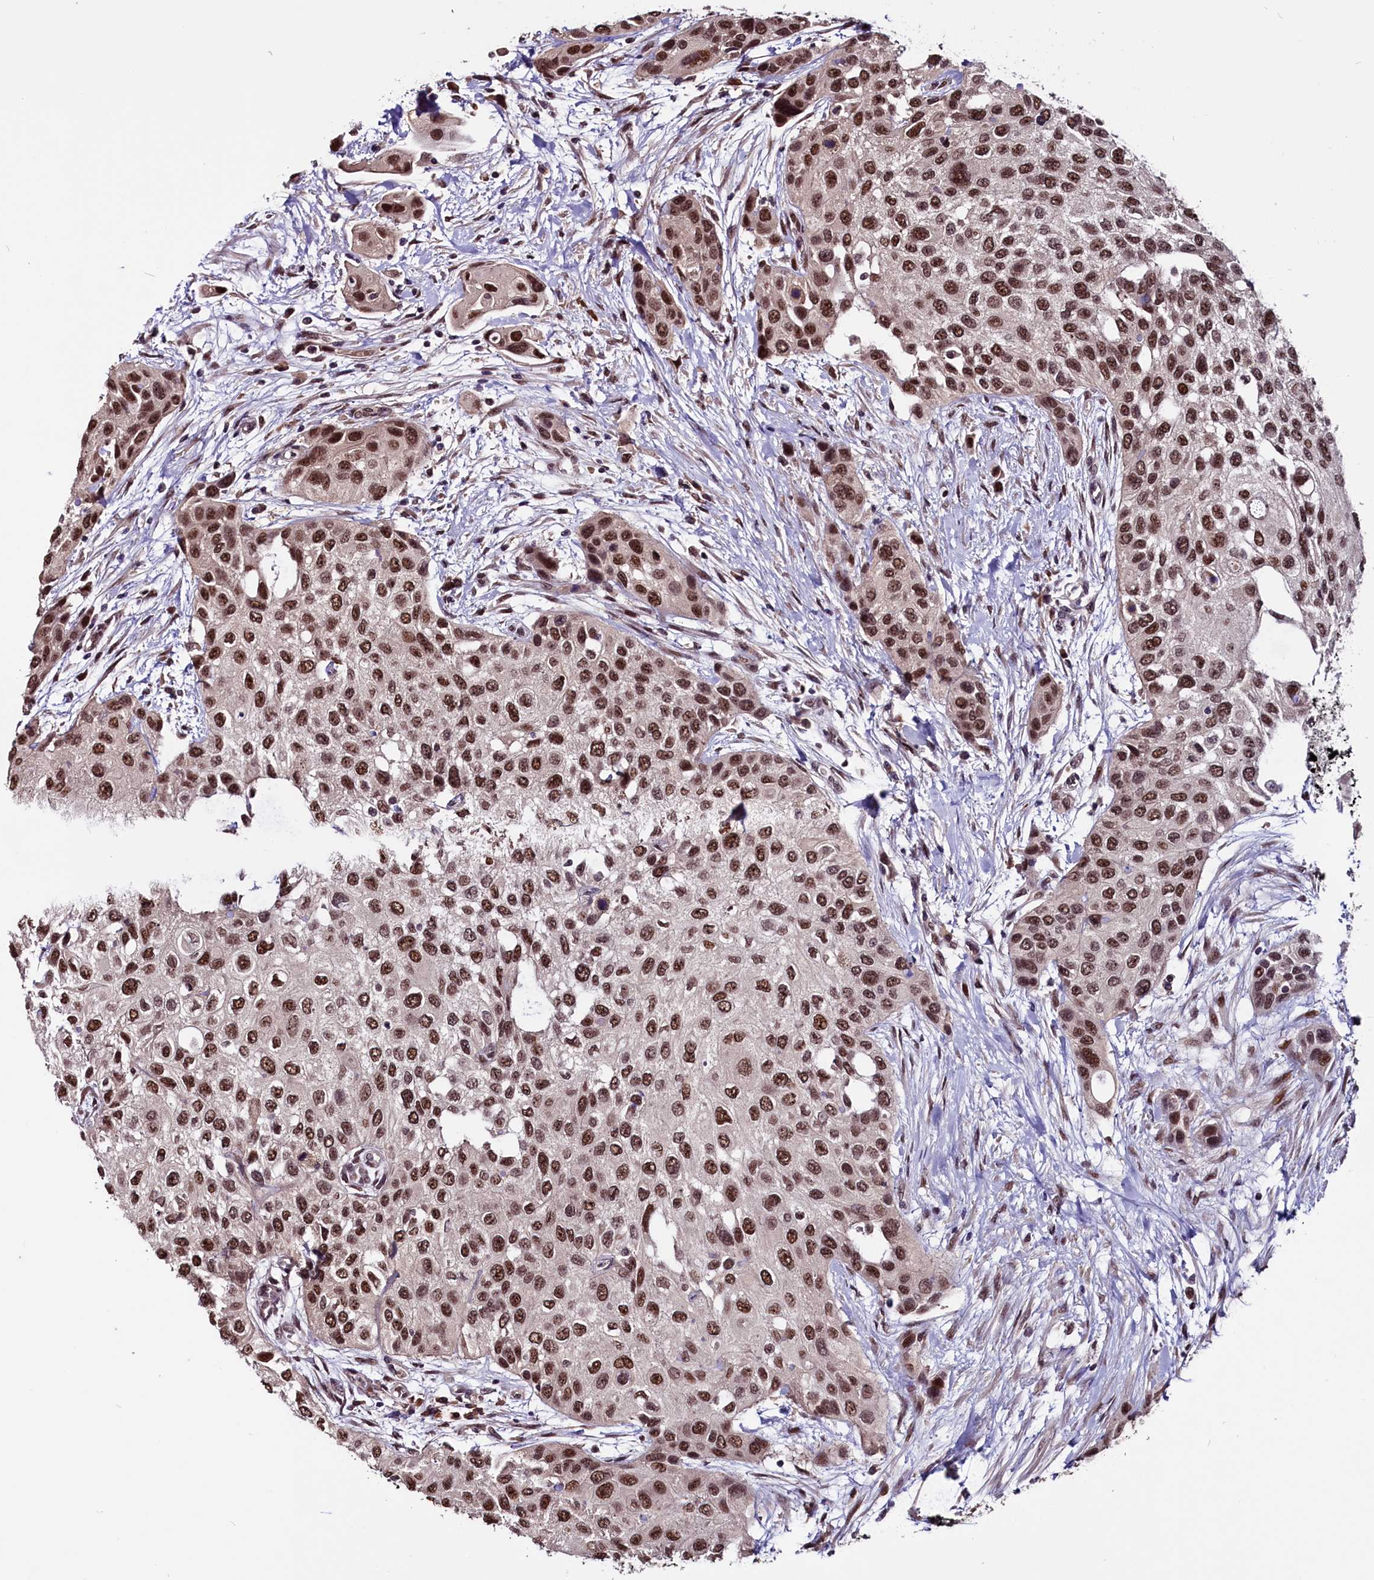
{"staining": {"intensity": "strong", "quantity": ">75%", "location": "nuclear"}, "tissue": "urothelial cancer", "cell_type": "Tumor cells", "image_type": "cancer", "snomed": [{"axis": "morphology", "description": "Normal tissue, NOS"}, {"axis": "morphology", "description": "Urothelial carcinoma, High grade"}, {"axis": "topography", "description": "Vascular tissue"}, {"axis": "topography", "description": "Urinary bladder"}], "caption": "The image exhibits a brown stain indicating the presence of a protein in the nuclear of tumor cells in urothelial cancer.", "gene": "RNMT", "patient": {"sex": "female", "age": 56}}